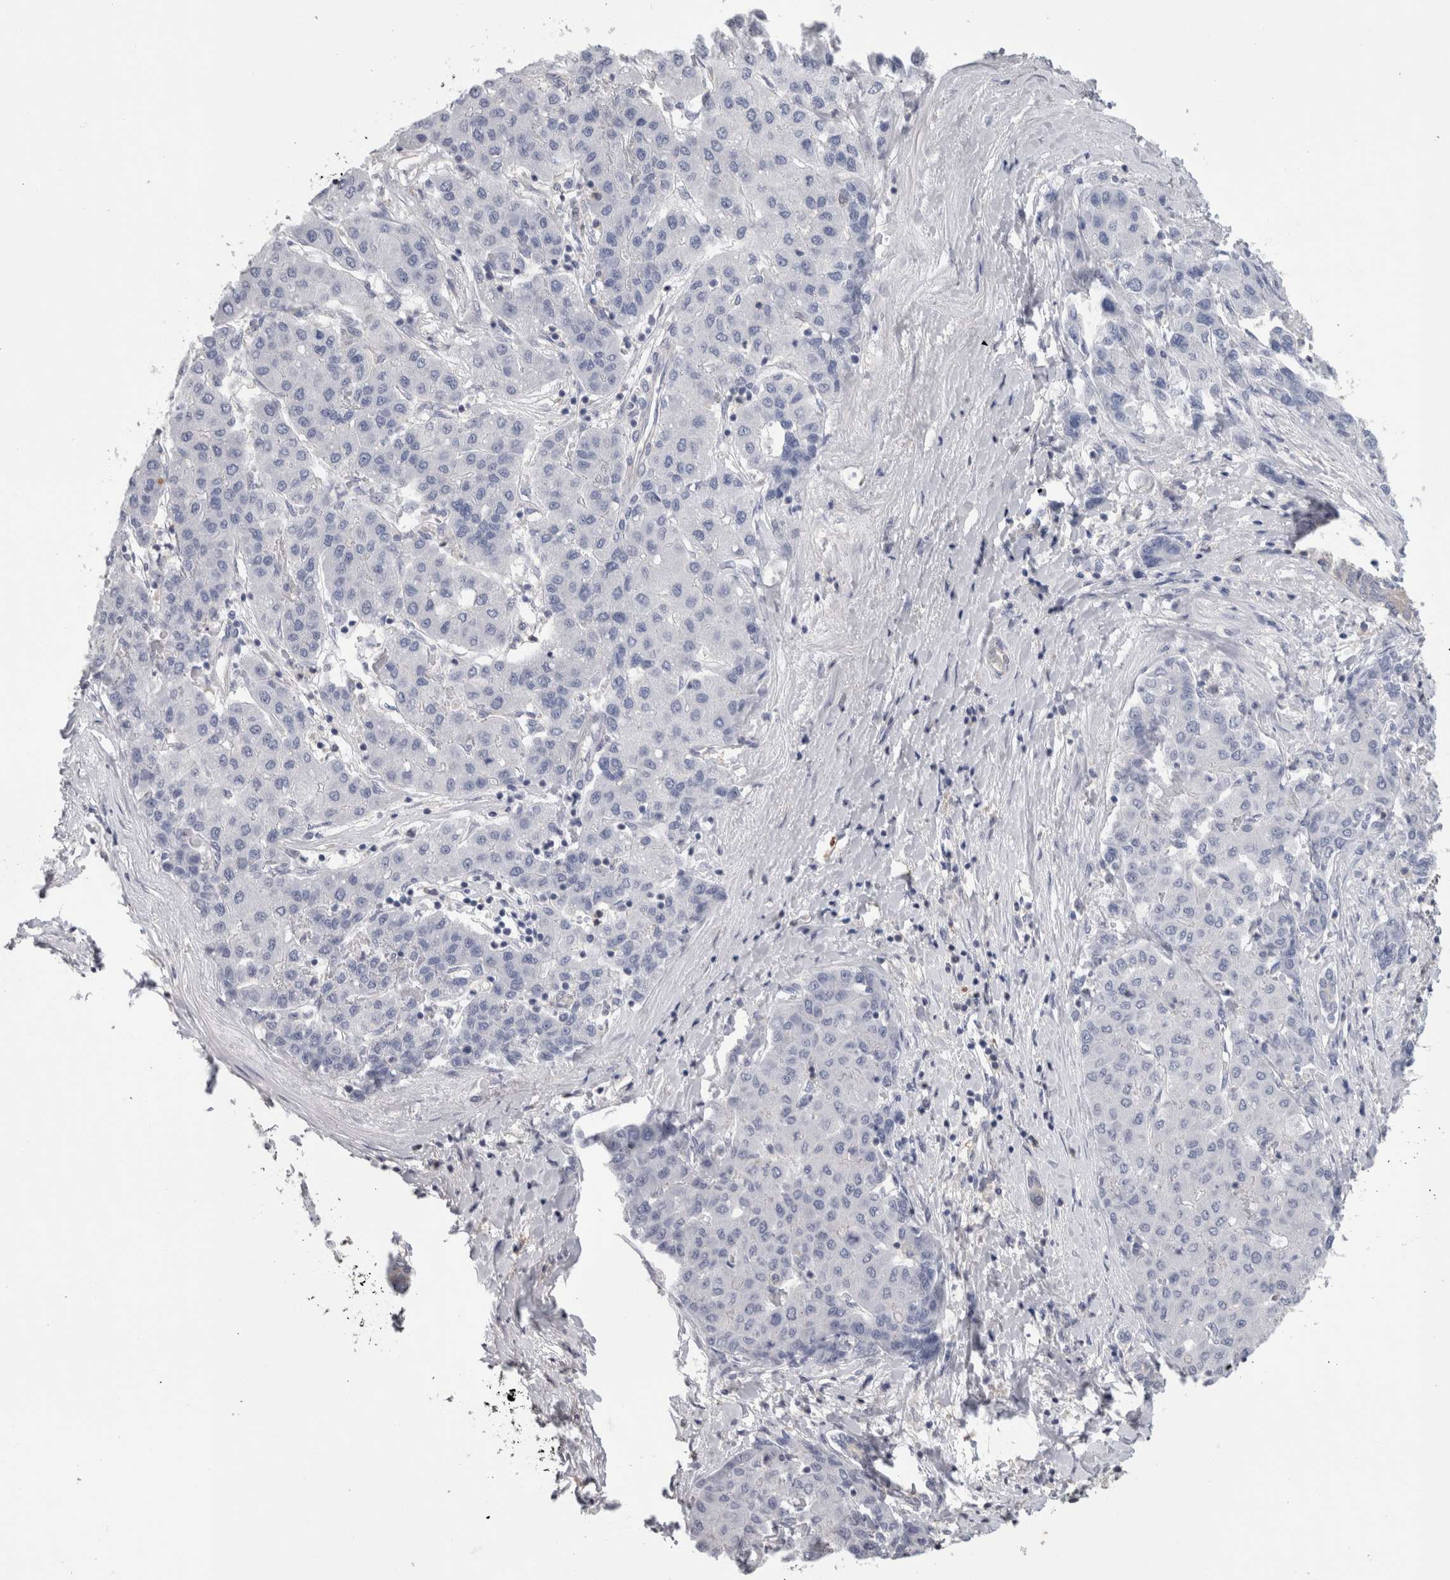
{"staining": {"intensity": "negative", "quantity": "none", "location": "none"}, "tissue": "liver cancer", "cell_type": "Tumor cells", "image_type": "cancer", "snomed": [{"axis": "morphology", "description": "Carcinoma, Hepatocellular, NOS"}, {"axis": "topography", "description": "Liver"}], "caption": "Immunohistochemistry (IHC) histopathology image of neoplastic tissue: hepatocellular carcinoma (liver) stained with DAB shows no significant protein expression in tumor cells.", "gene": "SCRN1", "patient": {"sex": "male", "age": 65}}